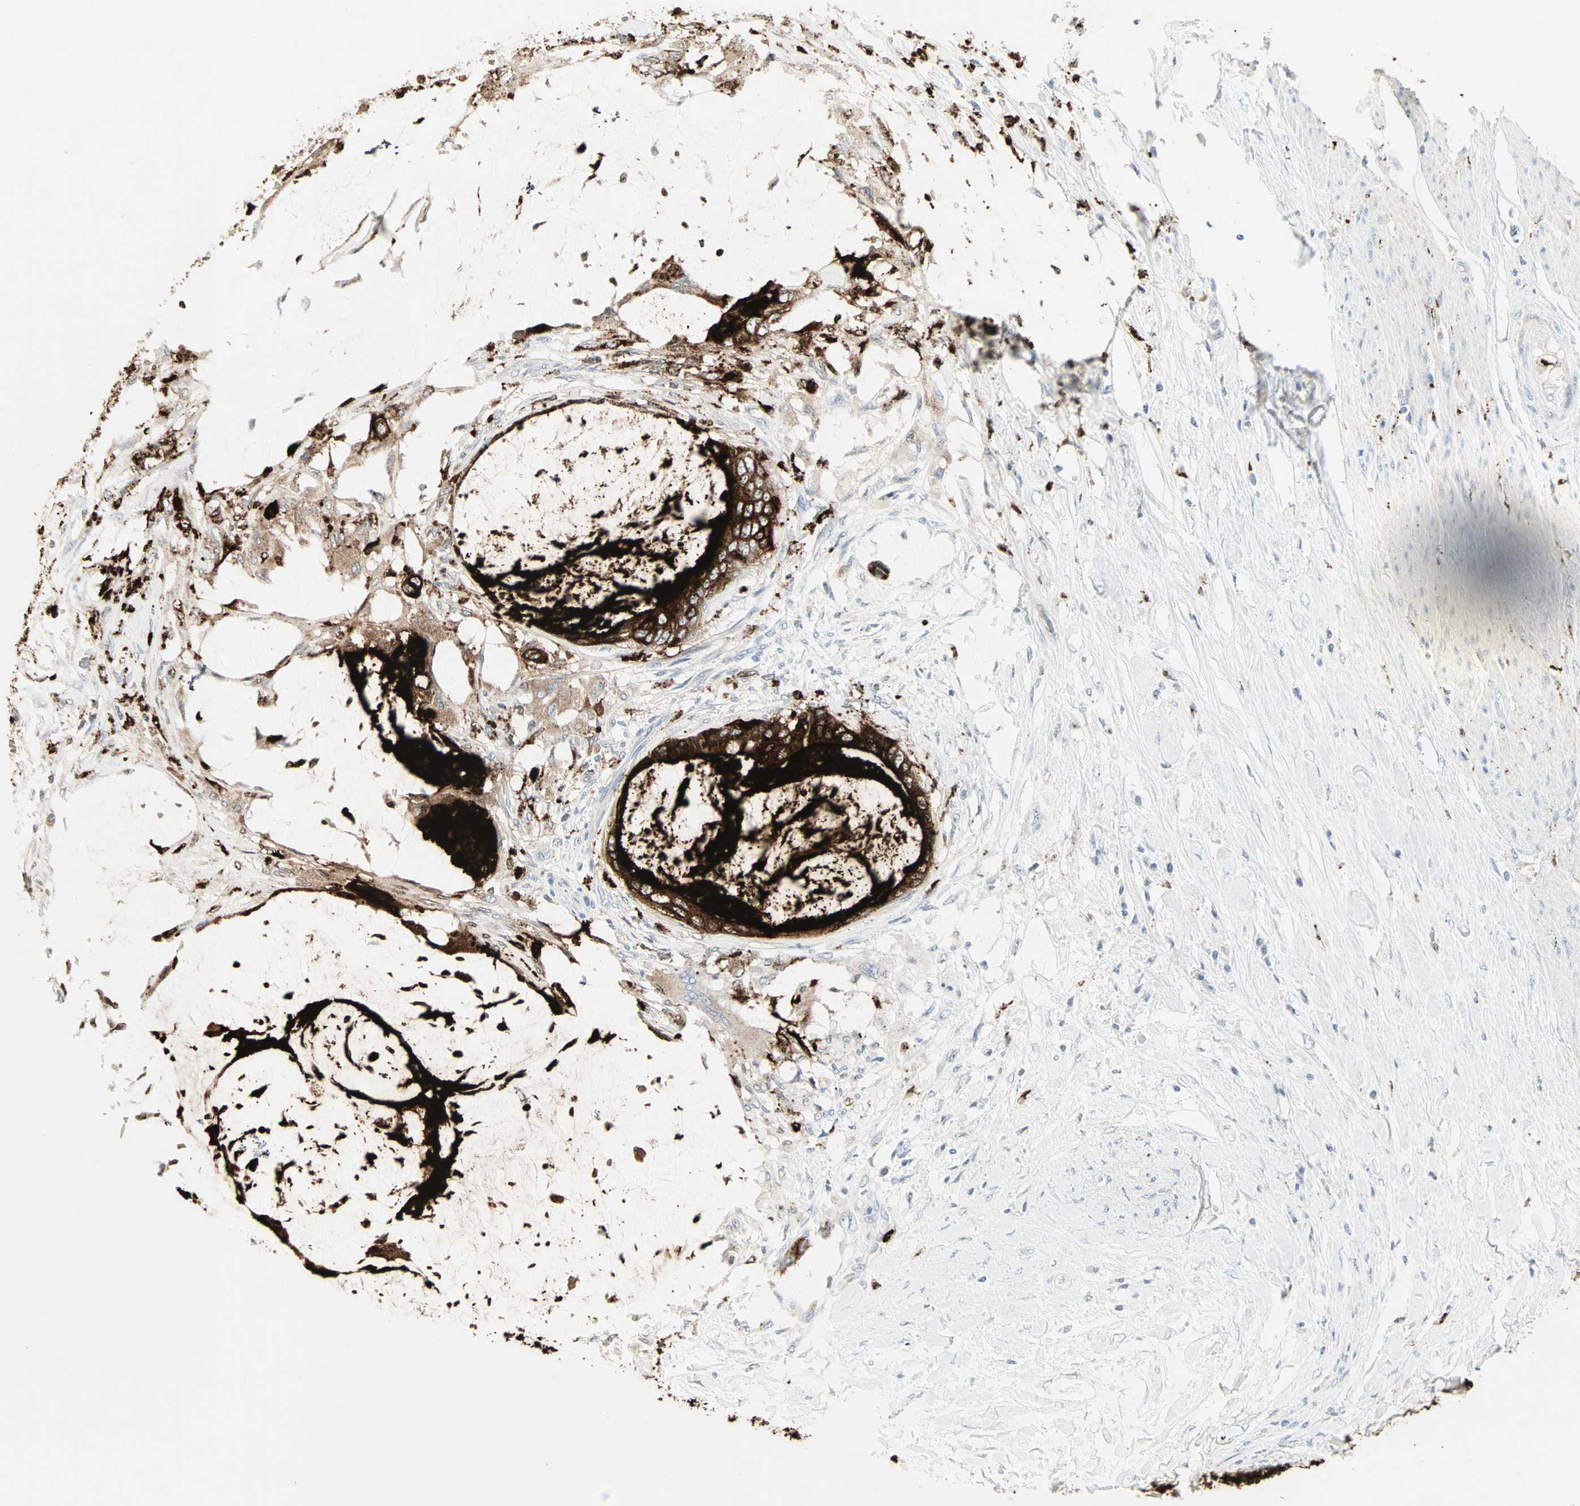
{"staining": {"intensity": "strong", "quantity": ">75%", "location": "cytoplasmic/membranous"}, "tissue": "colorectal cancer", "cell_type": "Tumor cells", "image_type": "cancer", "snomed": [{"axis": "morphology", "description": "Adenocarcinoma, NOS"}, {"axis": "topography", "description": "Rectum"}], "caption": "High-magnification brightfield microscopy of colorectal cancer stained with DAB (3,3'-diaminobenzidine) (brown) and counterstained with hematoxylin (blue). tumor cells exhibit strong cytoplasmic/membranous expression is seen in approximately>75% of cells. The staining was performed using DAB to visualize the protein expression in brown, while the nuclei were stained in blue with hematoxylin (Magnification: 20x).", "gene": "CEACAM6", "patient": {"sex": "female", "age": 77}}